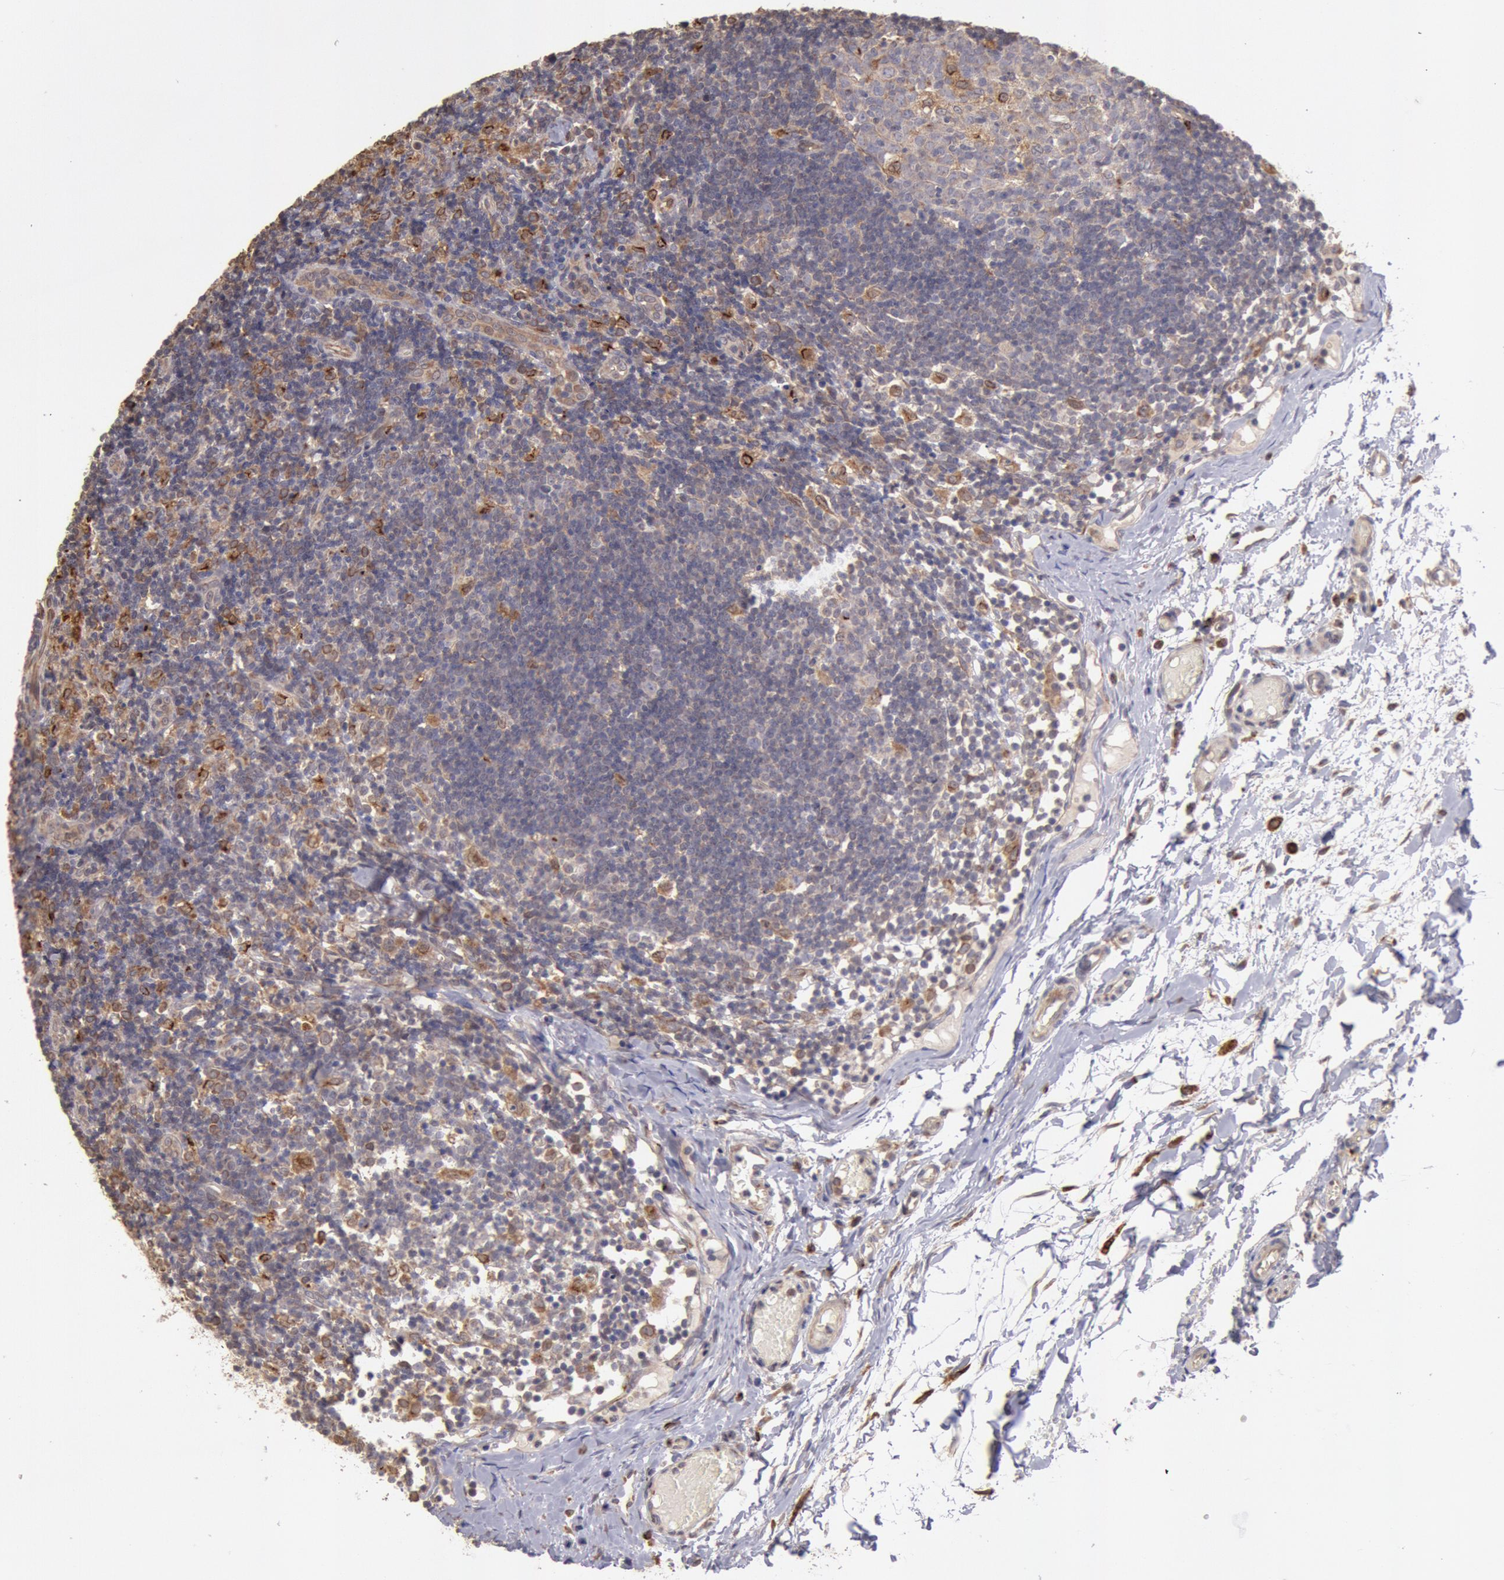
{"staining": {"intensity": "weak", "quantity": "25%-75%", "location": "cytoplasmic/membranous"}, "tissue": "lymph node", "cell_type": "Germinal center cells", "image_type": "normal", "snomed": [{"axis": "morphology", "description": "Normal tissue, NOS"}, {"axis": "morphology", "description": "Inflammation, NOS"}, {"axis": "topography", "description": "Lymph node"}, {"axis": "topography", "description": "Salivary gland"}], "caption": "An immunohistochemistry histopathology image of normal tissue is shown. Protein staining in brown shows weak cytoplasmic/membranous positivity in lymph node within germinal center cells. (brown staining indicates protein expression, while blue staining denotes nuclei).", "gene": "COMT", "patient": {"sex": "male", "age": 3}}